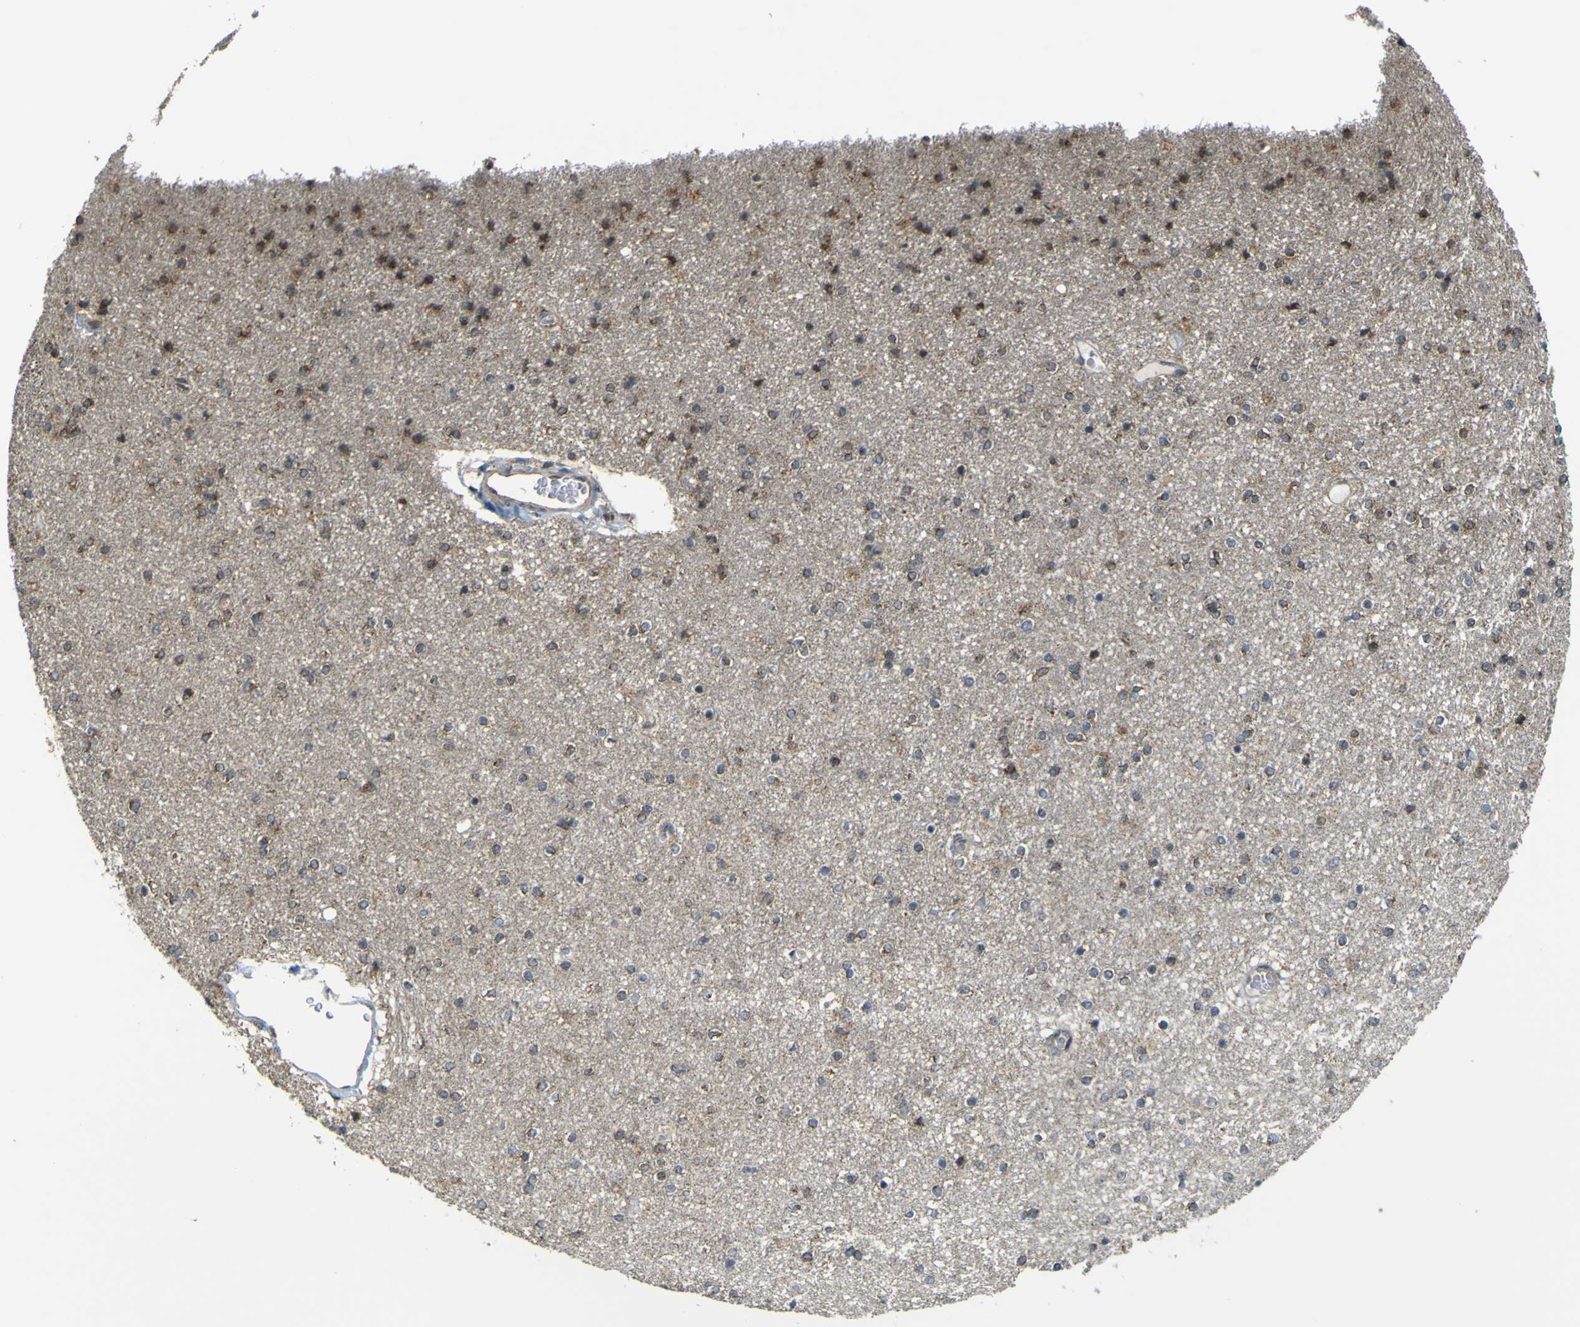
{"staining": {"intensity": "moderate", "quantity": ">75%", "location": "cytoplasmic/membranous"}, "tissue": "caudate", "cell_type": "Glial cells", "image_type": "normal", "snomed": [{"axis": "morphology", "description": "Normal tissue, NOS"}, {"axis": "topography", "description": "Lateral ventricle wall"}], "caption": "Immunohistochemistry of benign caudate exhibits medium levels of moderate cytoplasmic/membranous staining in approximately >75% of glial cells.", "gene": "ACBD5", "patient": {"sex": "female", "age": 54}}